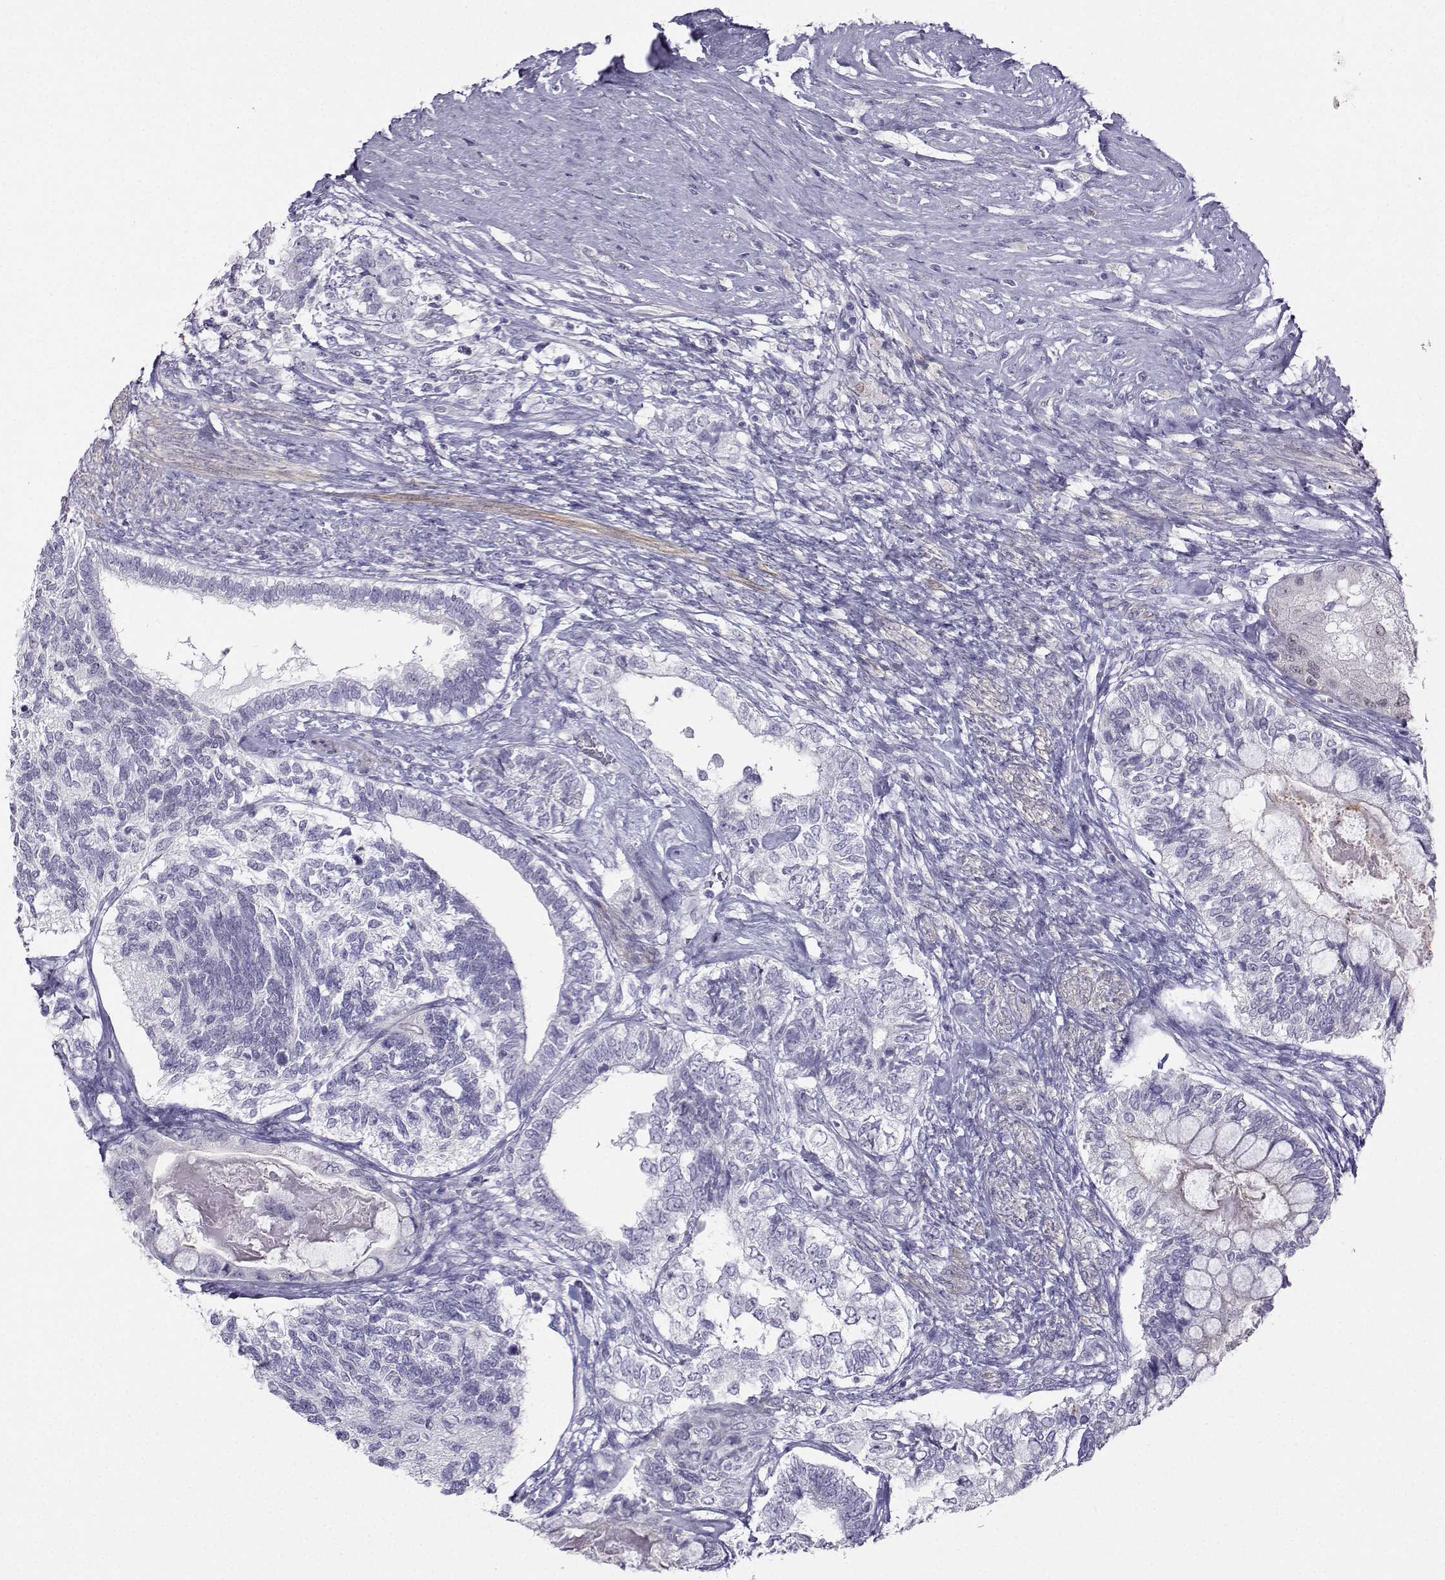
{"staining": {"intensity": "negative", "quantity": "none", "location": "none"}, "tissue": "testis cancer", "cell_type": "Tumor cells", "image_type": "cancer", "snomed": [{"axis": "morphology", "description": "Seminoma, NOS"}, {"axis": "morphology", "description": "Carcinoma, Embryonal, NOS"}, {"axis": "topography", "description": "Testis"}], "caption": "Immunohistochemistry (IHC) photomicrograph of neoplastic tissue: human testis cancer (seminoma) stained with DAB (3,3'-diaminobenzidine) demonstrates no significant protein staining in tumor cells.", "gene": "KIF17", "patient": {"sex": "male", "age": 41}}